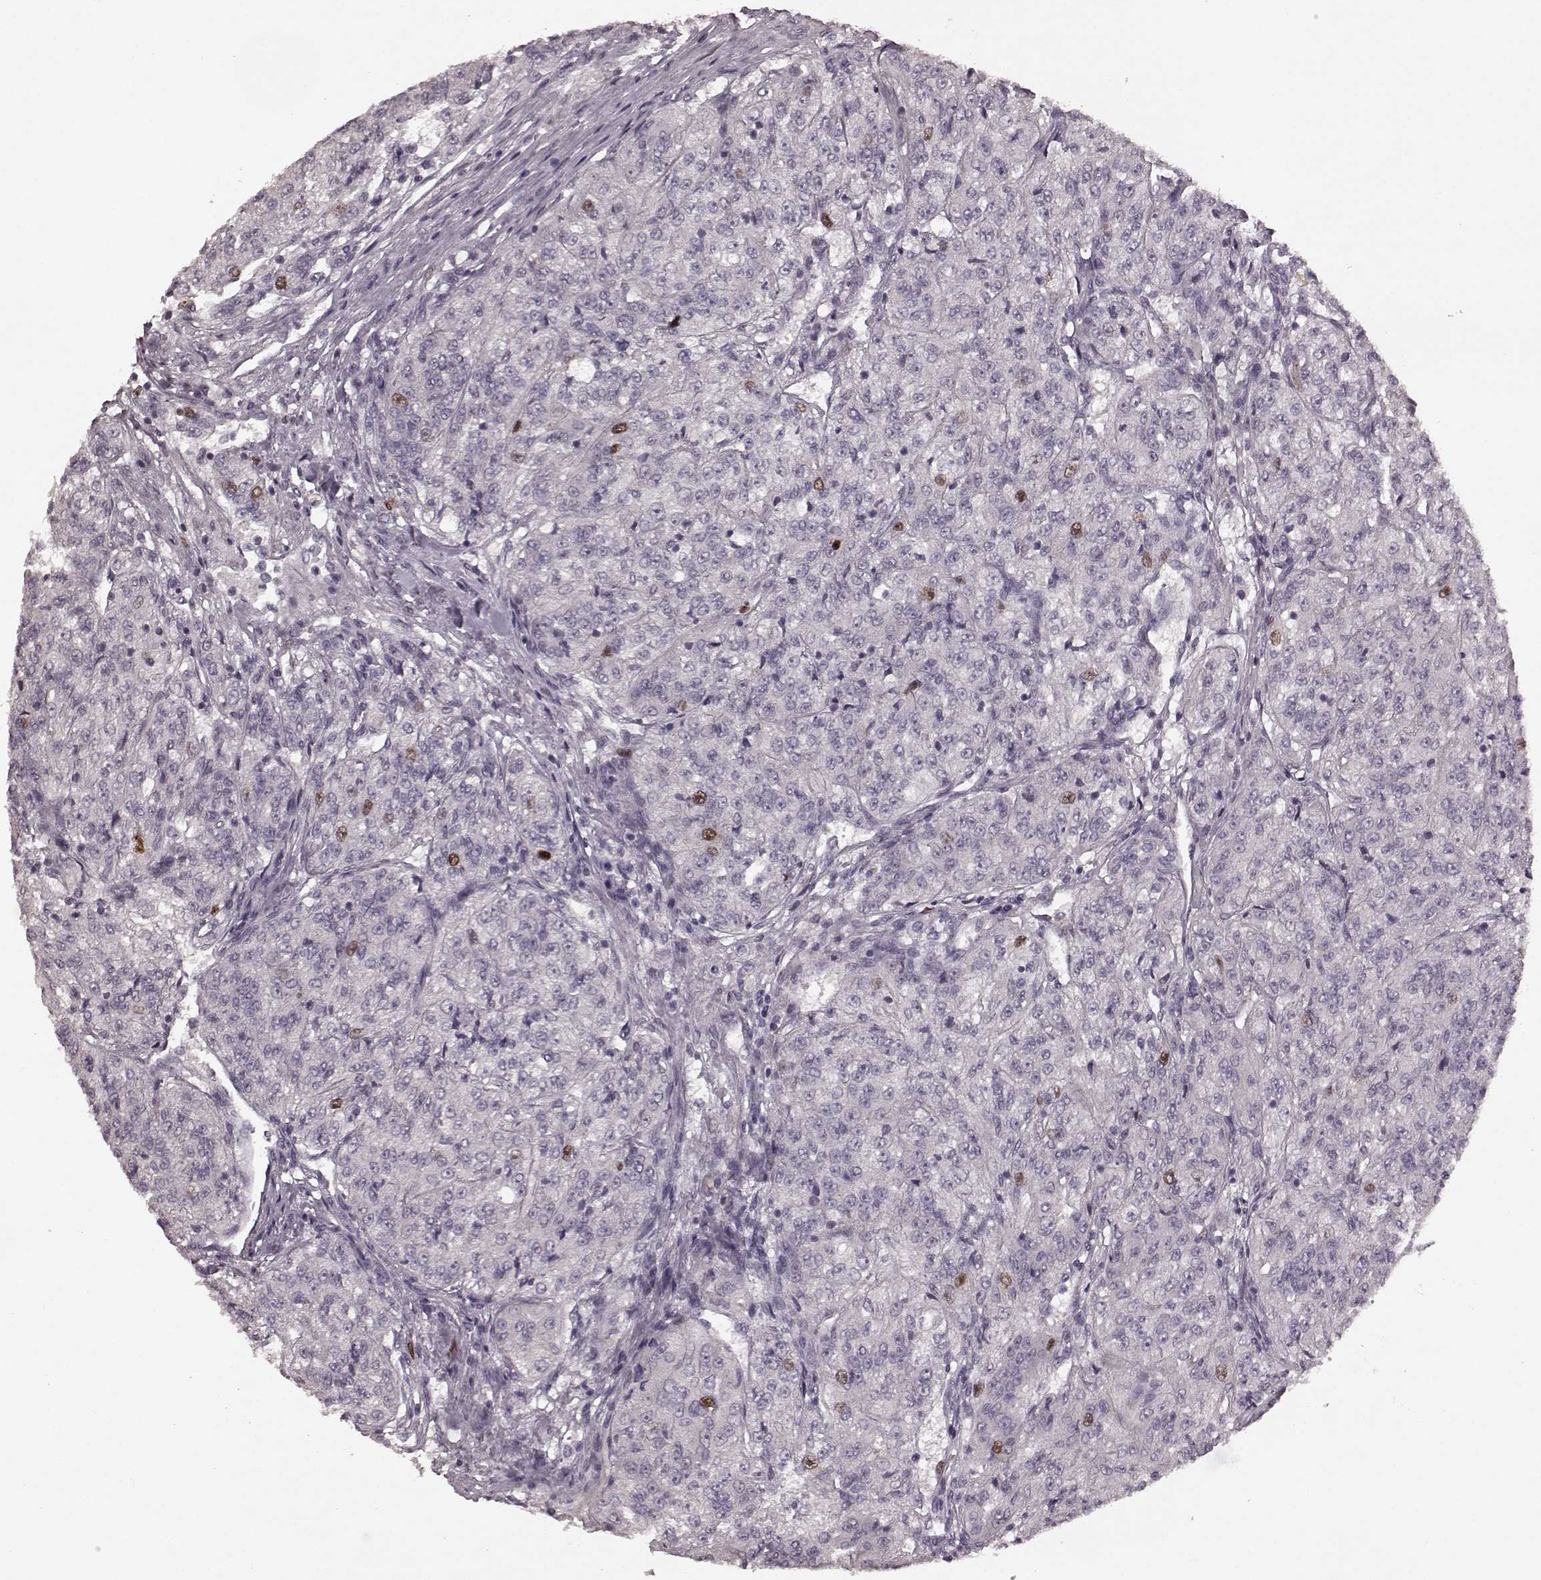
{"staining": {"intensity": "moderate", "quantity": "<25%", "location": "nuclear"}, "tissue": "renal cancer", "cell_type": "Tumor cells", "image_type": "cancer", "snomed": [{"axis": "morphology", "description": "Adenocarcinoma, NOS"}, {"axis": "topography", "description": "Kidney"}], "caption": "DAB (3,3'-diaminobenzidine) immunohistochemical staining of human renal cancer shows moderate nuclear protein positivity in about <25% of tumor cells.", "gene": "CCNA2", "patient": {"sex": "female", "age": 63}}